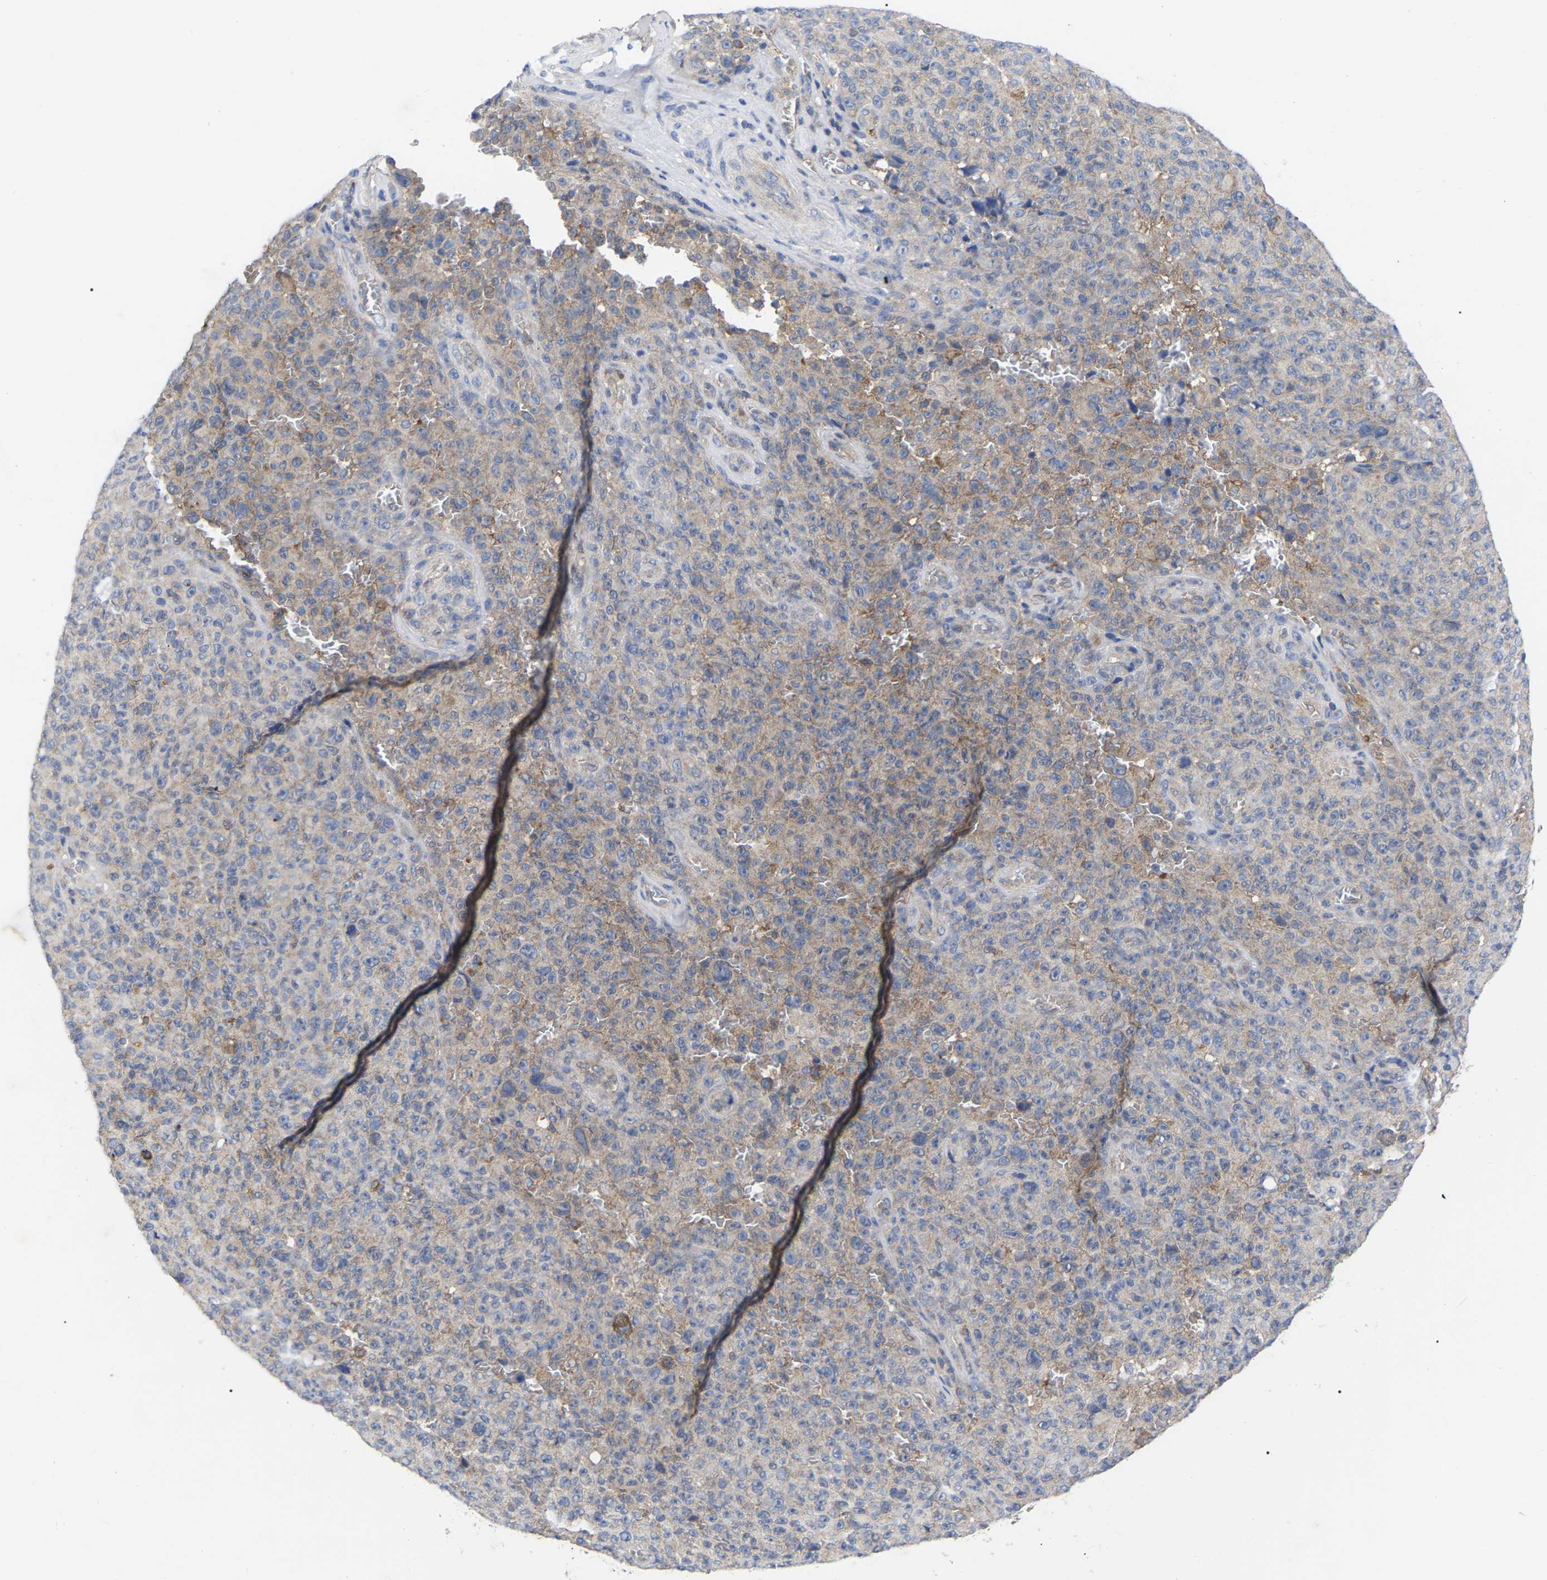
{"staining": {"intensity": "weak", "quantity": "<25%", "location": "cytoplasmic/membranous"}, "tissue": "melanoma", "cell_type": "Tumor cells", "image_type": "cancer", "snomed": [{"axis": "morphology", "description": "Malignant melanoma, NOS"}, {"axis": "topography", "description": "Skin"}], "caption": "Histopathology image shows no protein expression in tumor cells of melanoma tissue.", "gene": "TCP1", "patient": {"sex": "female", "age": 82}}